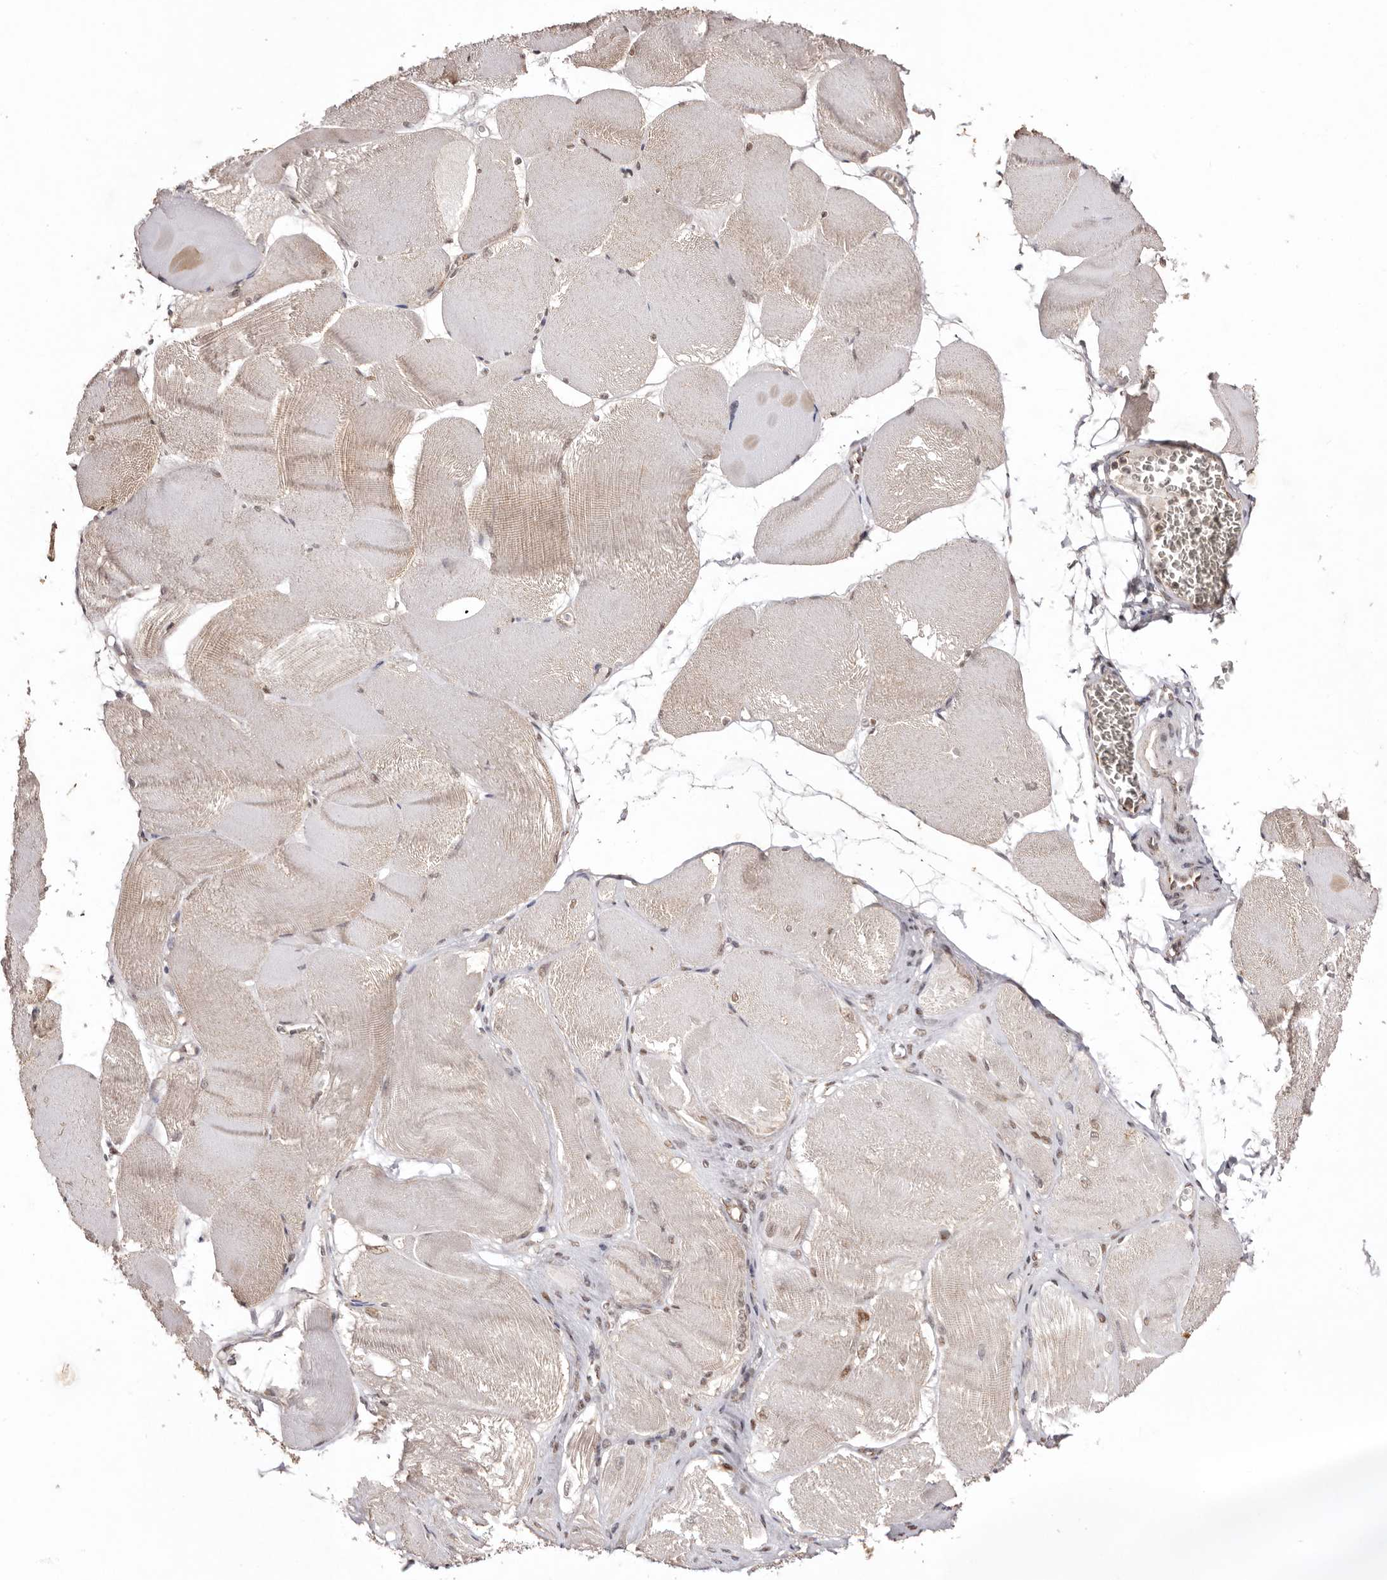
{"staining": {"intensity": "weak", "quantity": "25%-75%", "location": "cytoplasmic/membranous,nuclear"}, "tissue": "skeletal muscle", "cell_type": "Myocytes", "image_type": "normal", "snomed": [{"axis": "morphology", "description": "Normal tissue, NOS"}, {"axis": "morphology", "description": "Basal cell carcinoma"}, {"axis": "topography", "description": "Skeletal muscle"}], "caption": "Immunohistochemistry (IHC) of benign human skeletal muscle displays low levels of weak cytoplasmic/membranous,nuclear staining in approximately 25%-75% of myocytes. Nuclei are stained in blue.", "gene": "NOTCH1", "patient": {"sex": "female", "age": 64}}